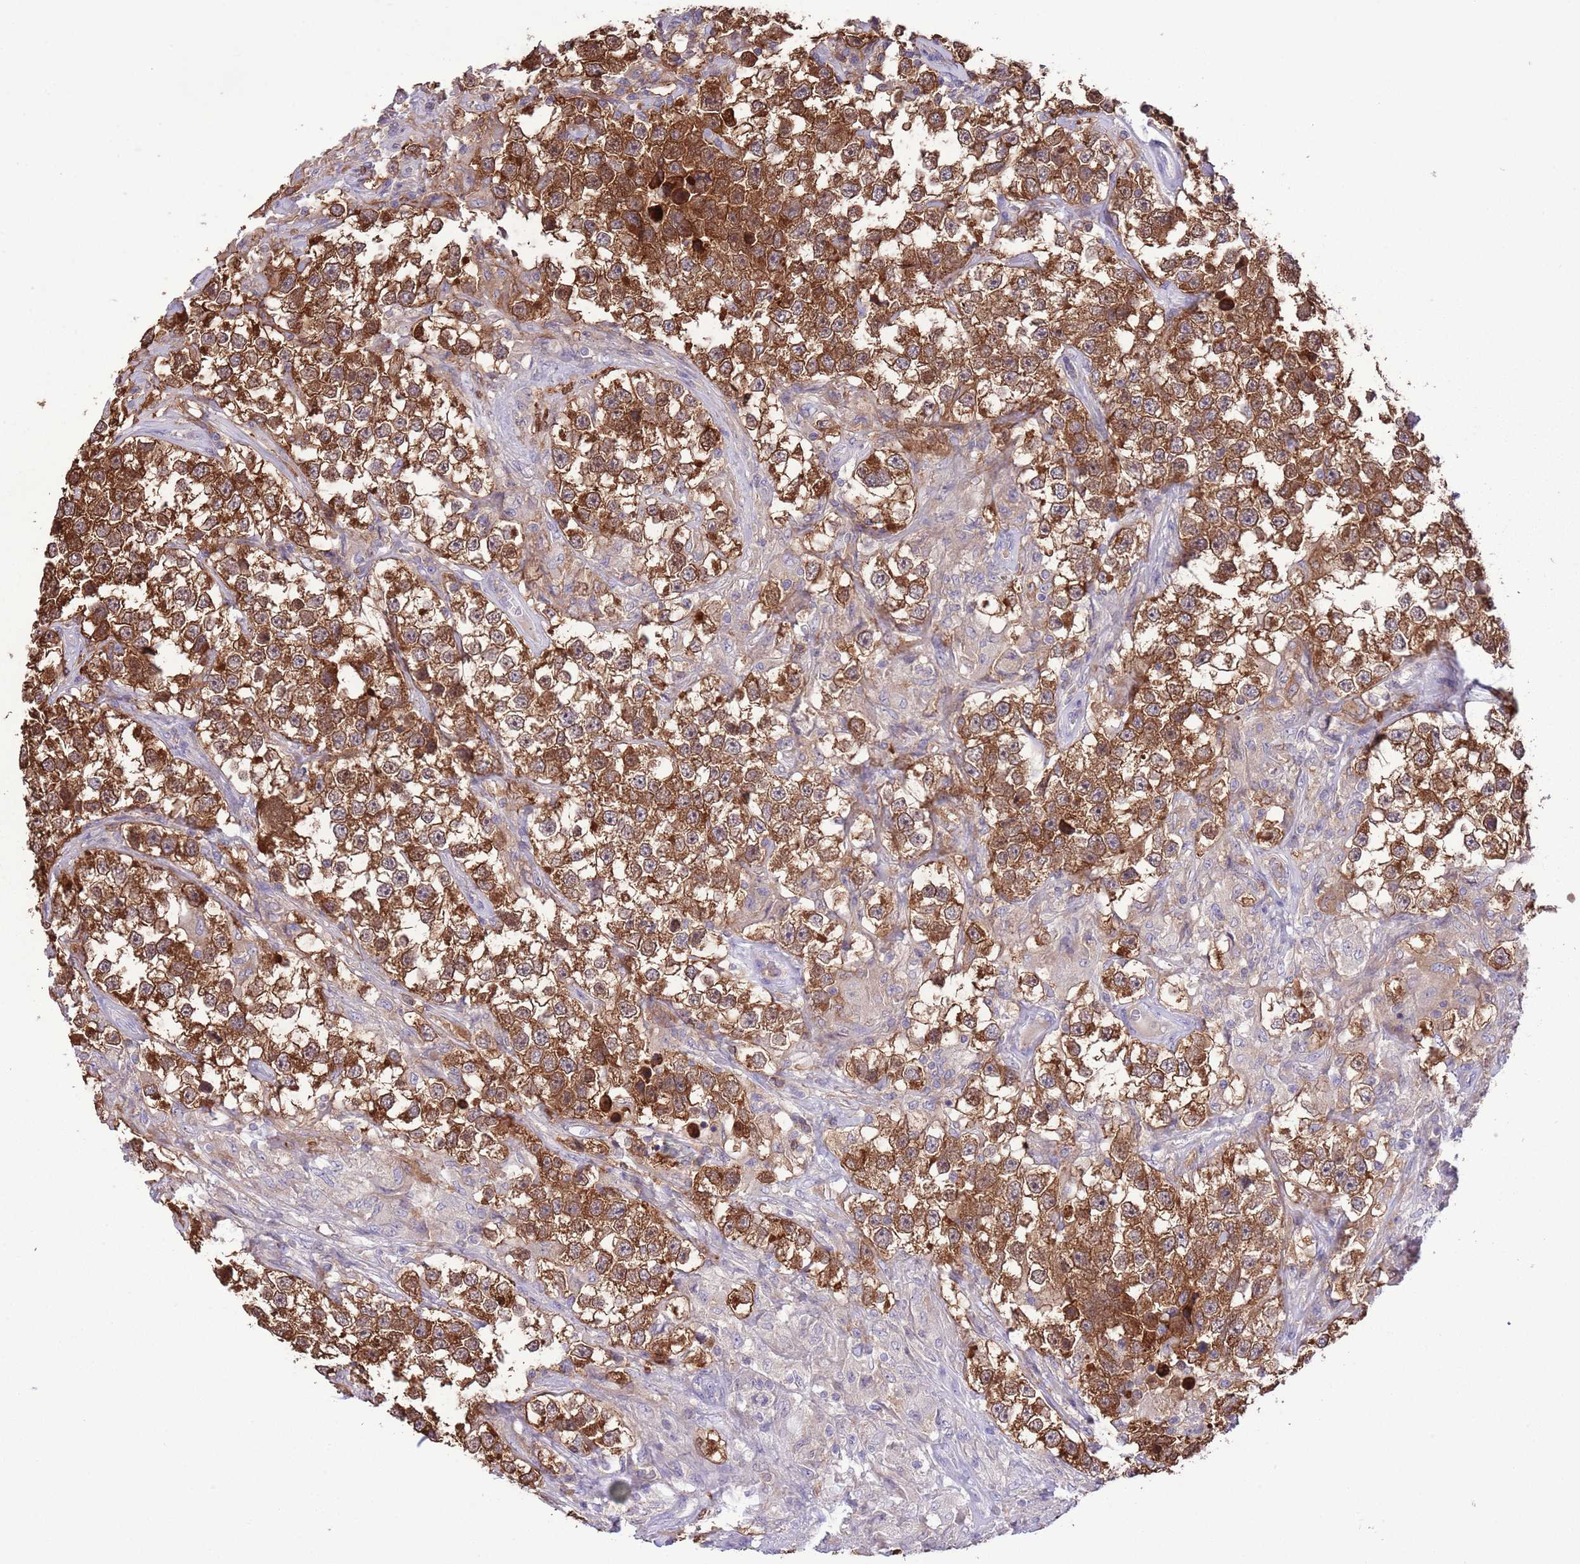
{"staining": {"intensity": "strong", "quantity": ">75%", "location": "cytoplasmic/membranous"}, "tissue": "testis cancer", "cell_type": "Tumor cells", "image_type": "cancer", "snomed": [{"axis": "morphology", "description": "Seminoma, NOS"}, {"axis": "topography", "description": "Testis"}], "caption": "A micrograph of testis cancer stained for a protein reveals strong cytoplasmic/membranous brown staining in tumor cells. (Stains: DAB (3,3'-diaminobenzidine) in brown, nuclei in blue, Microscopy: brightfield microscopy at high magnification).", "gene": "PRR32", "patient": {"sex": "male", "age": 46}}